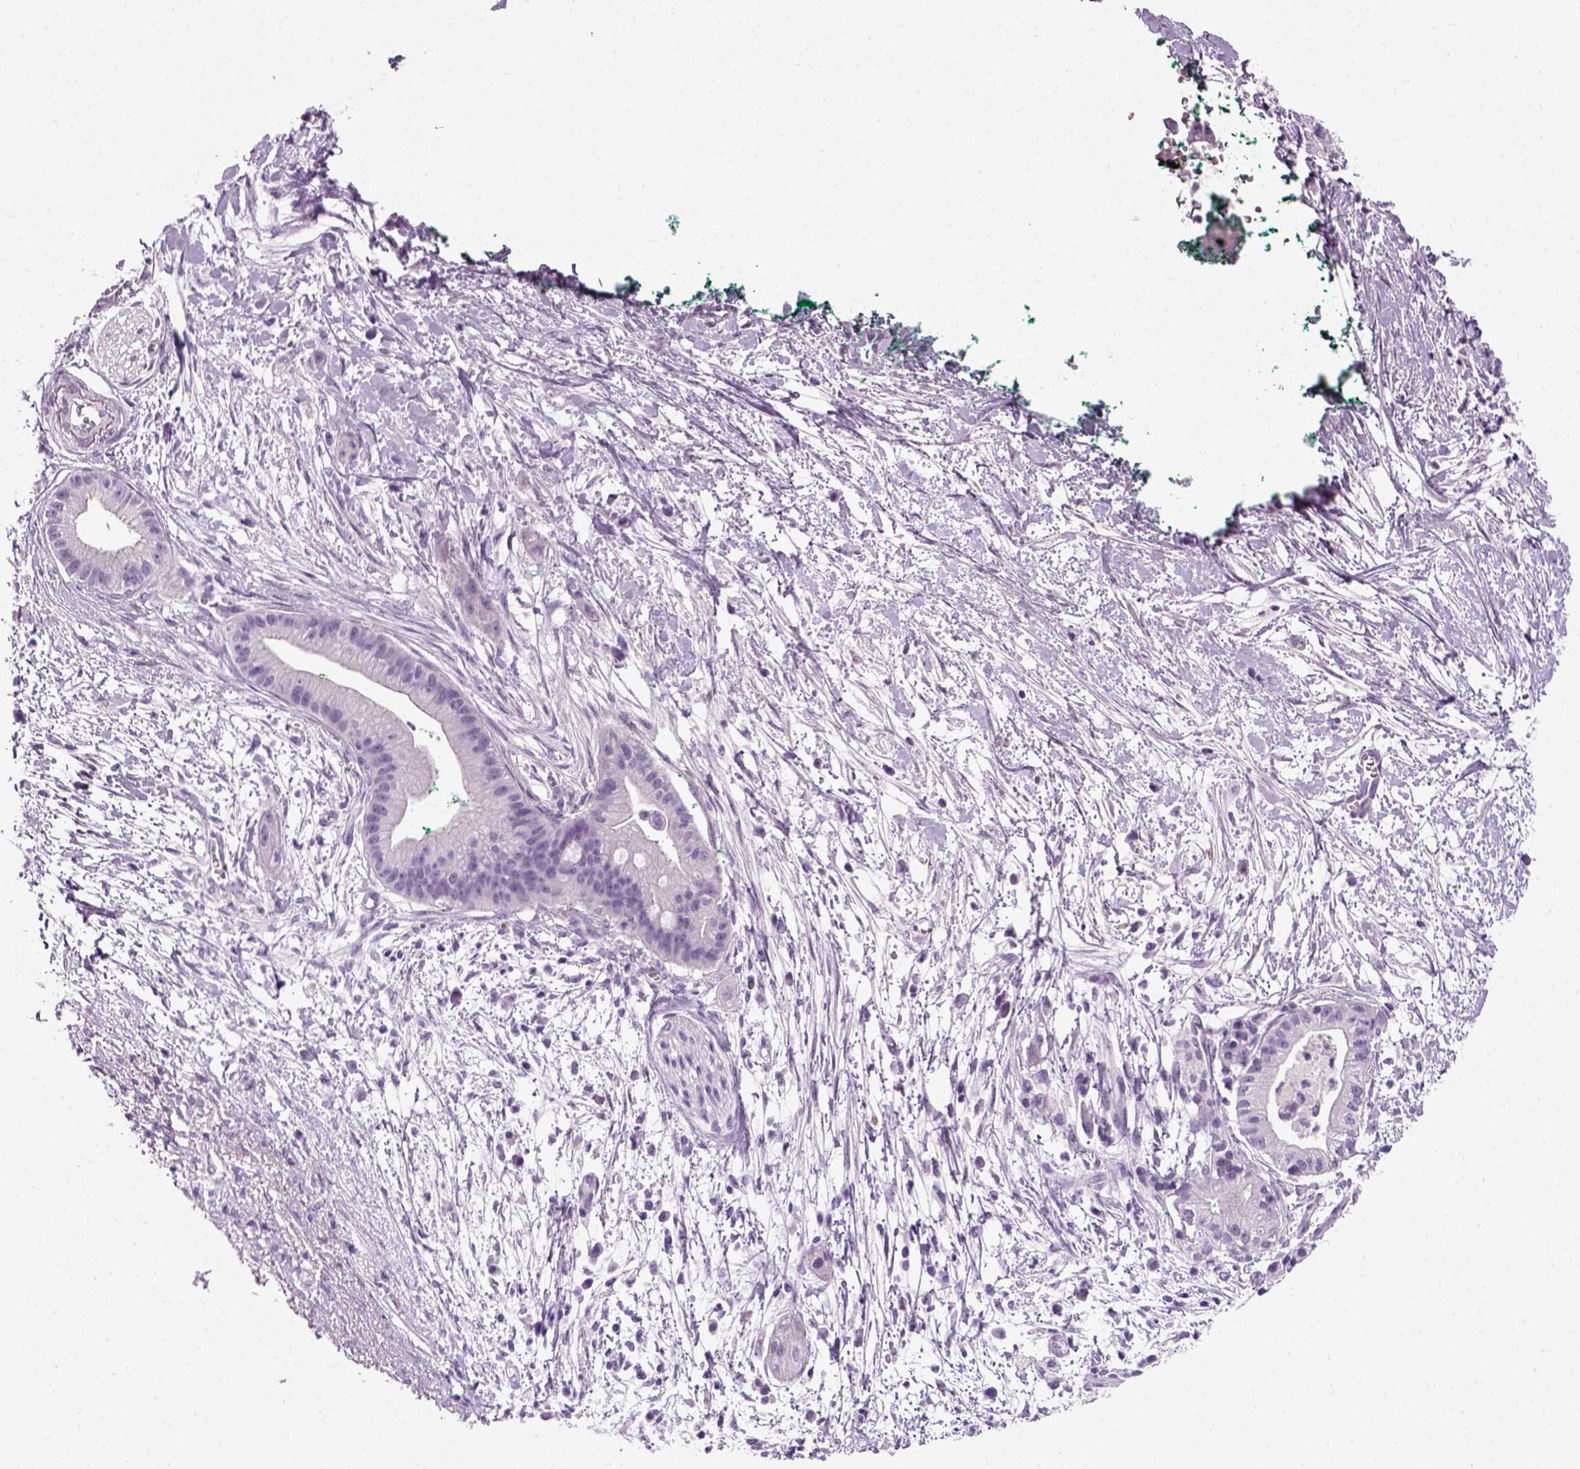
{"staining": {"intensity": "negative", "quantity": "none", "location": "none"}, "tissue": "pancreatic cancer", "cell_type": "Tumor cells", "image_type": "cancer", "snomed": [{"axis": "morphology", "description": "Normal tissue, NOS"}, {"axis": "morphology", "description": "Adenocarcinoma, NOS"}, {"axis": "topography", "description": "Lymph node"}, {"axis": "topography", "description": "Pancreas"}], "caption": "A micrograph of human adenocarcinoma (pancreatic) is negative for staining in tumor cells.", "gene": "SPATA31E1", "patient": {"sex": "female", "age": 58}}